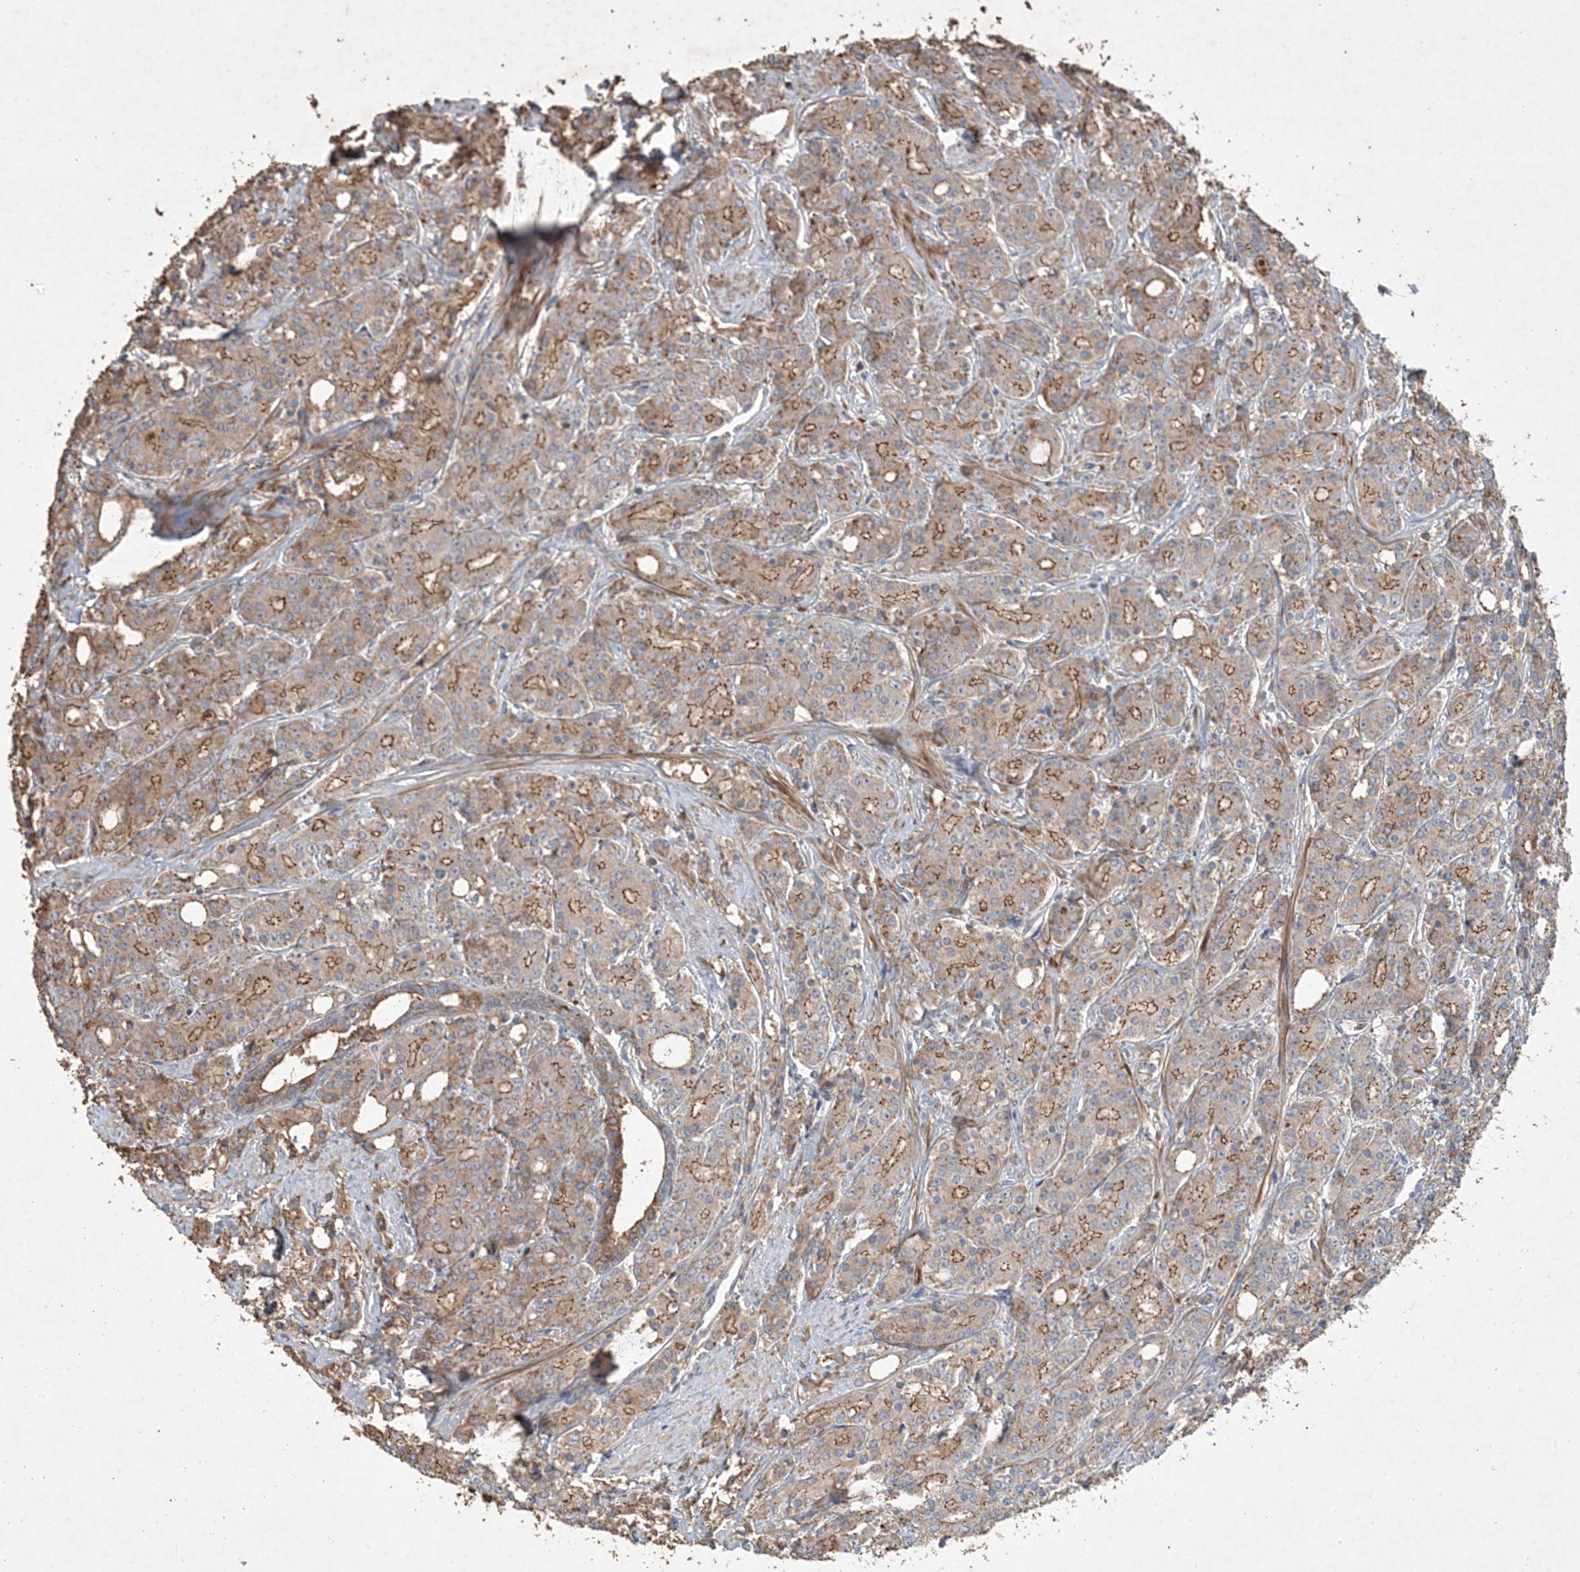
{"staining": {"intensity": "moderate", "quantity": ">75%", "location": "cytoplasmic/membranous"}, "tissue": "prostate cancer", "cell_type": "Tumor cells", "image_type": "cancer", "snomed": [{"axis": "morphology", "description": "Adenocarcinoma, High grade"}, {"axis": "topography", "description": "Prostate"}], "caption": "Human prostate cancer stained with a protein marker shows moderate staining in tumor cells.", "gene": "MASP2", "patient": {"sex": "male", "age": 62}}